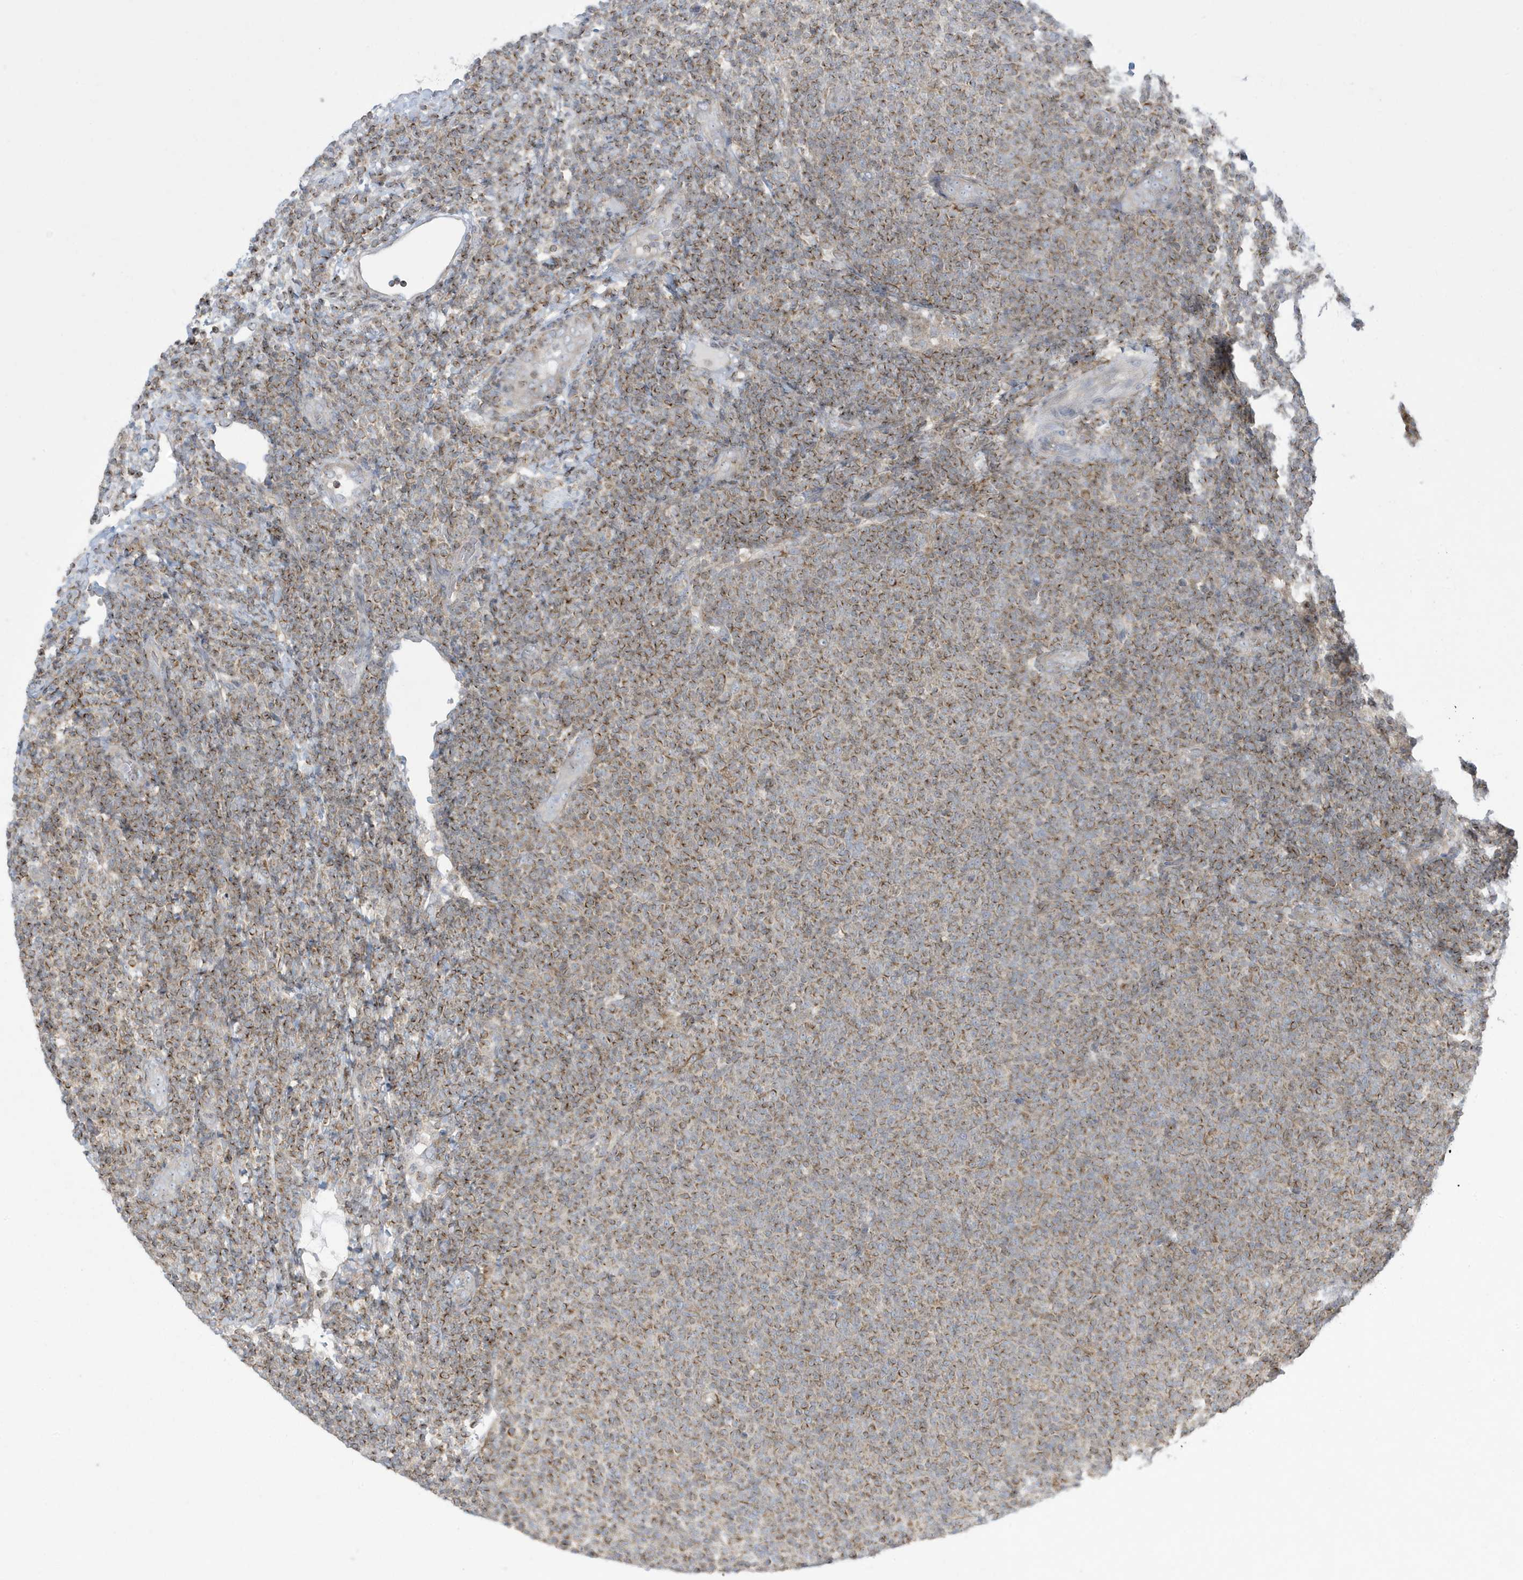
{"staining": {"intensity": "moderate", "quantity": ">75%", "location": "cytoplasmic/membranous"}, "tissue": "lymphoma", "cell_type": "Tumor cells", "image_type": "cancer", "snomed": [{"axis": "morphology", "description": "Malignant lymphoma, non-Hodgkin's type, Low grade"}, {"axis": "topography", "description": "Lymph node"}], "caption": "This is an image of immunohistochemistry (IHC) staining of lymphoma, which shows moderate positivity in the cytoplasmic/membranous of tumor cells.", "gene": "SLAMF9", "patient": {"sex": "male", "age": 66}}